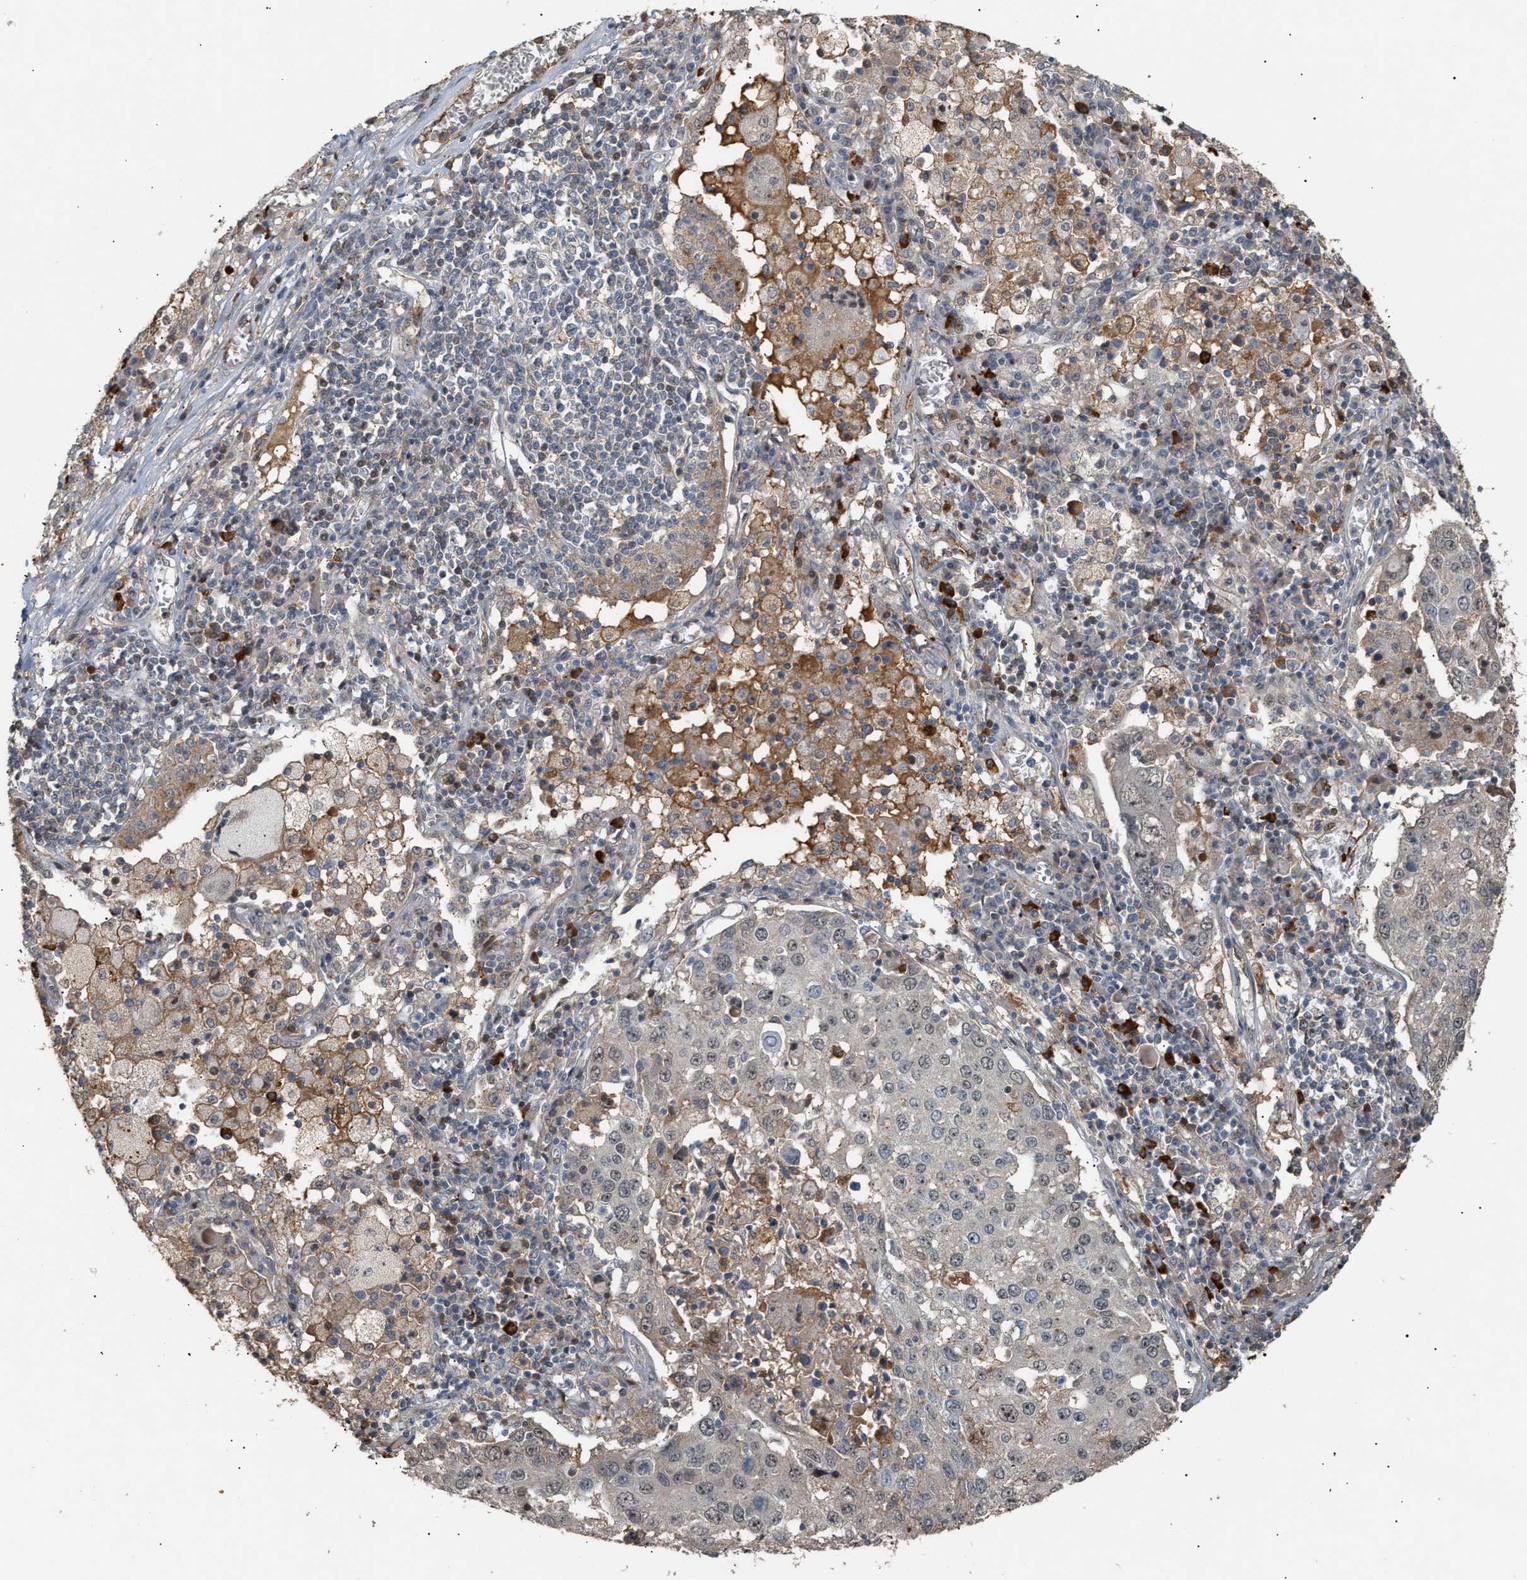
{"staining": {"intensity": "negative", "quantity": "none", "location": "none"}, "tissue": "lung cancer", "cell_type": "Tumor cells", "image_type": "cancer", "snomed": [{"axis": "morphology", "description": "Squamous cell carcinoma, NOS"}, {"axis": "topography", "description": "Lung"}], "caption": "A high-resolution micrograph shows immunohistochemistry staining of lung cancer, which exhibits no significant expression in tumor cells.", "gene": "ZFAND5", "patient": {"sex": "male", "age": 65}}